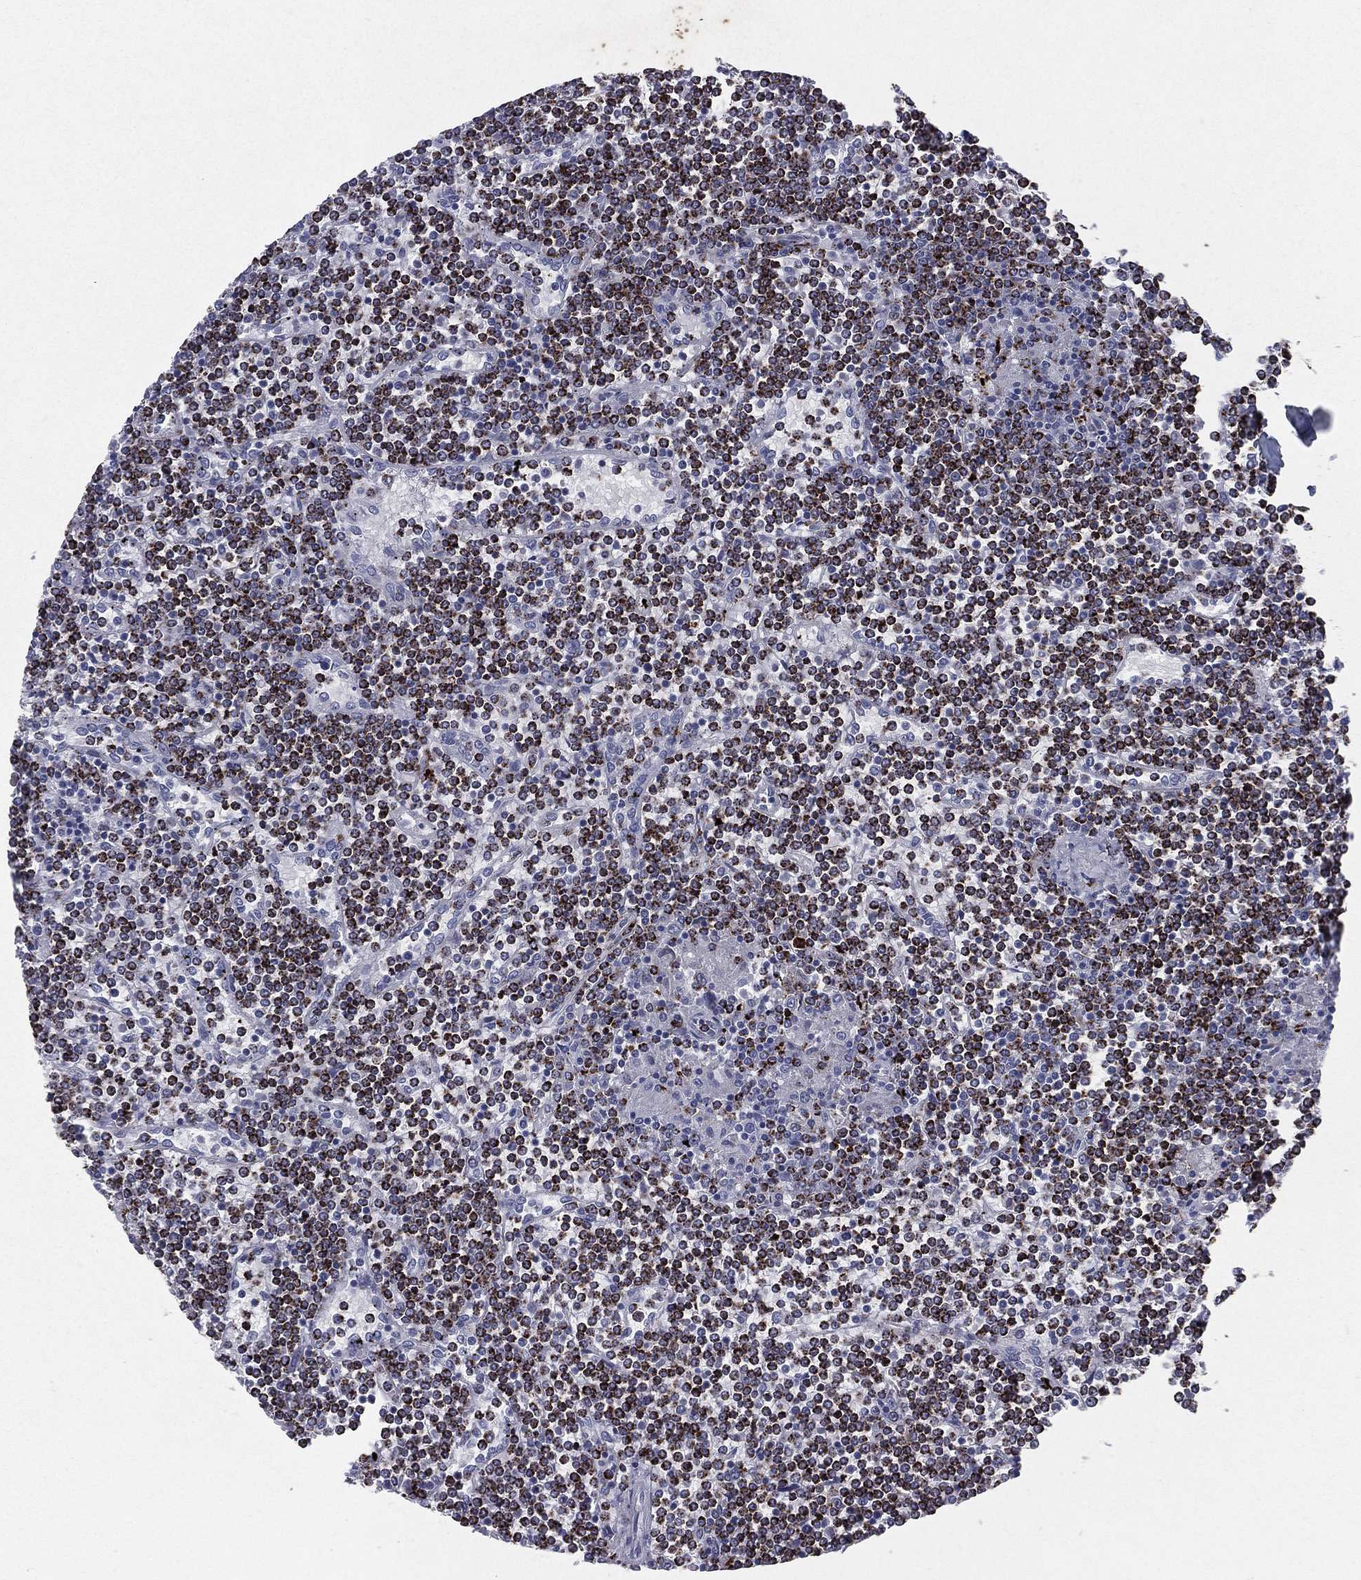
{"staining": {"intensity": "moderate", "quantity": "25%-75%", "location": "cytoplasmic/membranous"}, "tissue": "lymphoma", "cell_type": "Tumor cells", "image_type": "cancer", "snomed": [{"axis": "morphology", "description": "Malignant lymphoma, non-Hodgkin's type, Low grade"}, {"axis": "topography", "description": "Spleen"}], "caption": "Immunohistochemistry (IHC) staining of lymphoma, which displays medium levels of moderate cytoplasmic/membranous staining in about 25%-75% of tumor cells indicating moderate cytoplasmic/membranous protein expression. The staining was performed using DAB (brown) for protein detection and nuclei were counterstained in hematoxylin (blue).", "gene": "HLA-DOA", "patient": {"sex": "female", "age": 19}}